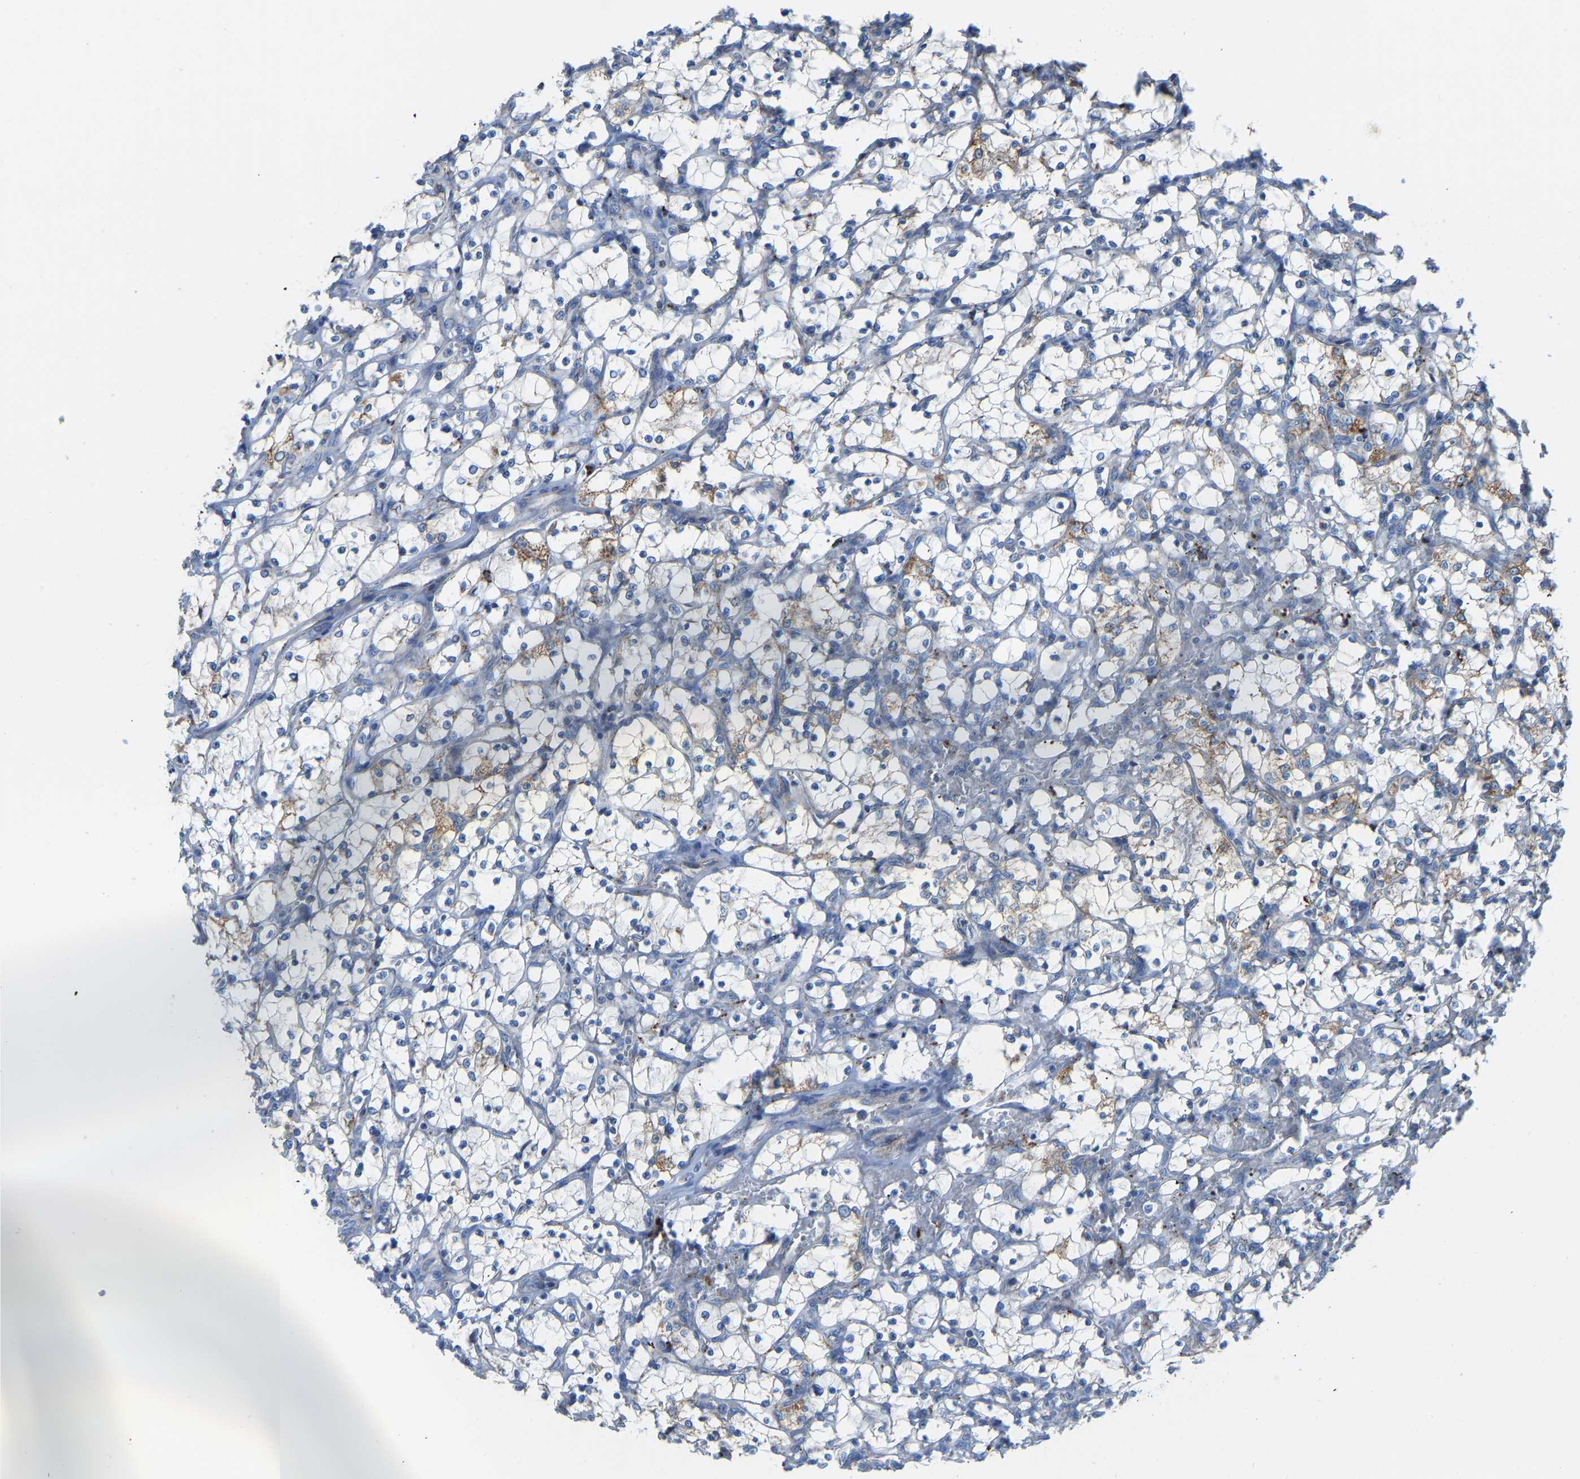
{"staining": {"intensity": "moderate", "quantity": "<25%", "location": "cytoplasmic/membranous"}, "tissue": "renal cancer", "cell_type": "Tumor cells", "image_type": "cancer", "snomed": [{"axis": "morphology", "description": "Adenocarcinoma, NOS"}, {"axis": "topography", "description": "Kidney"}], "caption": "Protein expression analysis of renal cancer (adenocarcinoma) demonstrates moderate cytoplasmic/membranous positivity in approximately <25% of tumor cells. (DAB (3,3'-diaminobenzidine) IHC with brightfield microscopy, high magnification).", "gene": "SMIM20", "patient": {"sex": "female", "age": 69}}